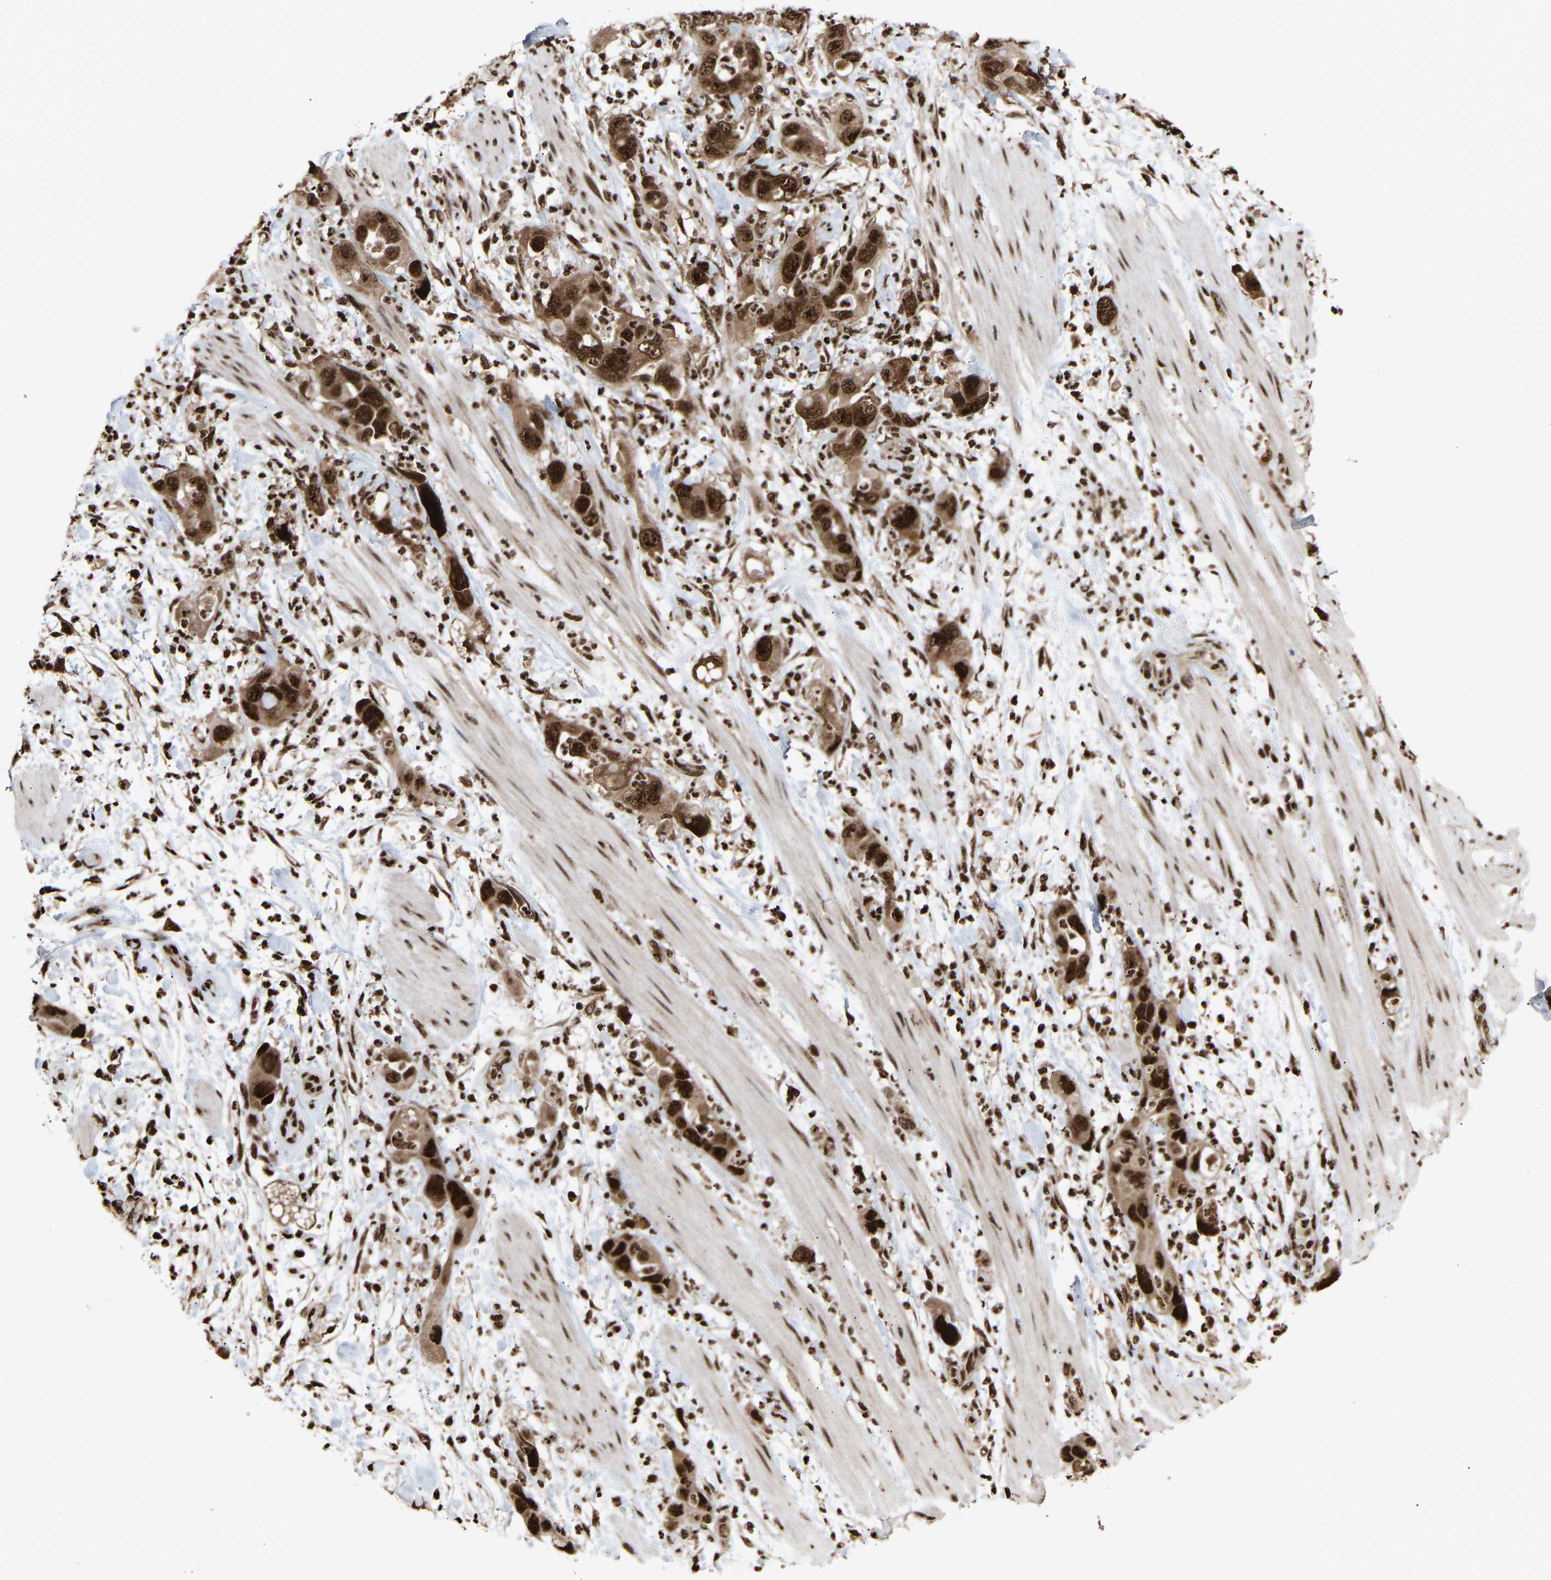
{"staining": {"intensity": "strong", "quantity": ">75%", "location": "cytoplasmic/membranous,nuclear"}, "tissue": "pancreatic cancer", "cell_type": "Tumor cells", "image_type": "cancer", "snomed": [{"axis": "morphology", "description": "Adenocarcinoma, NOS"}, {"axis": "topography", "description": "Pancreas"}], "caption": "This photomicrograph reveals immunohistochemistry (IHC) staining of pancreatic cancer, with high strong cytoplasmic/membranous and nuclear expression in about >75% of tumor cells.", "gene": "ALYREF", "patient": {"sex": "female", "age": 71}}